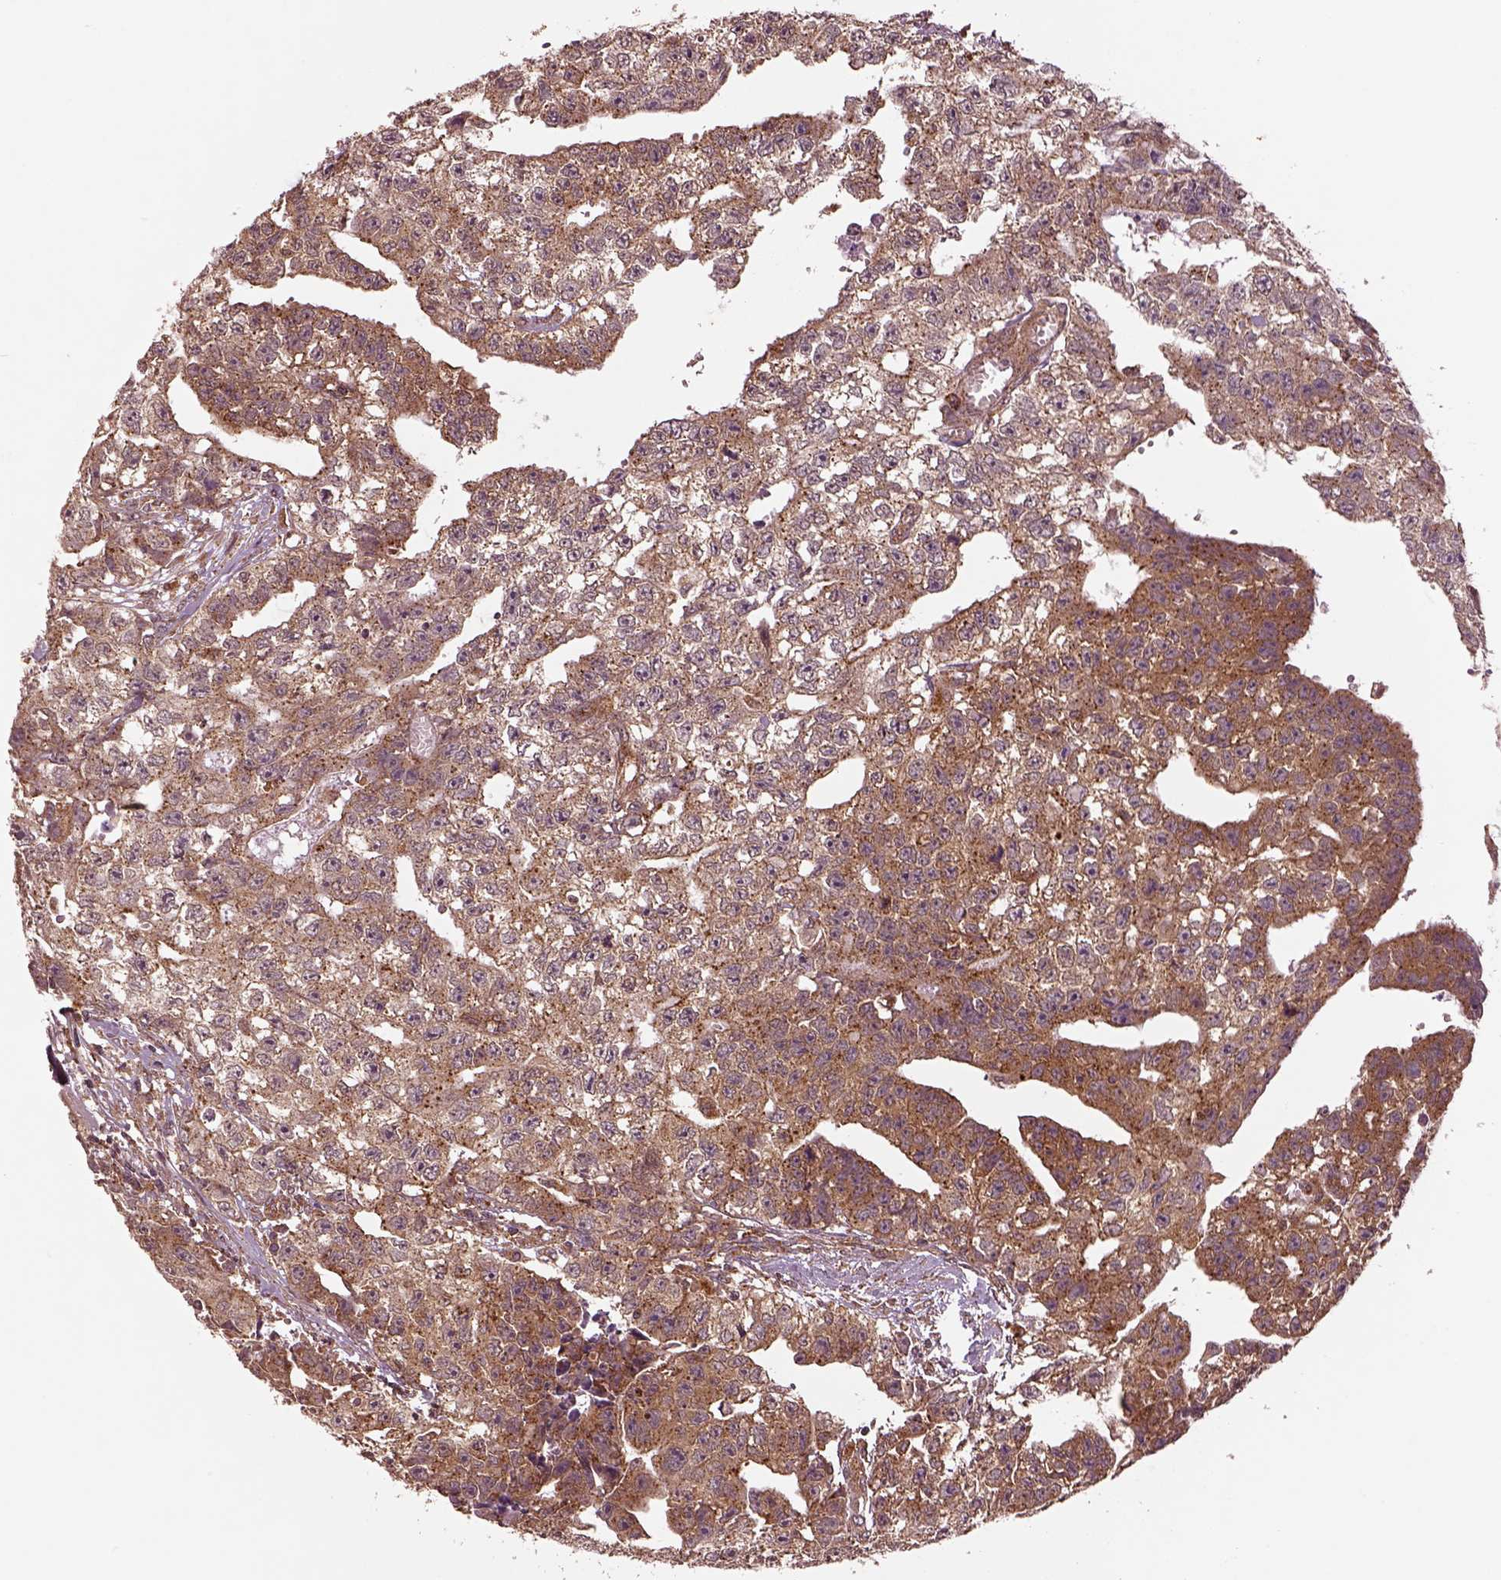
{"staining": {"intensity": "moderate", "quantity": ">75%", "location": "cytoplasmic/membranous"}, "tissue": "testis cancer", "cell_type": "Tumor cells", "image_type": "cancer", "snomed": [{"axis": "morphology", "description": "Carcinoma, Embryonal, NOS"}, {"axis": "morphology", "description": "Teratoma, malignant, NOS"}, {"axis": "topography", "description": "Testis"}], "caption": "IHC of malignant teratoma (testis) reveals medium levels of moderate cytoplasmic/membranous staining in about >75% of tumor cells. The staining is performed using DAB (3,3'-diaminobenzidine) brown chromogen to label protein expression. The nuclei are counter-stained blue using hematoxylin.", "gene": "WASHC2A", "patient": {"sex": "male", "age": 24}}